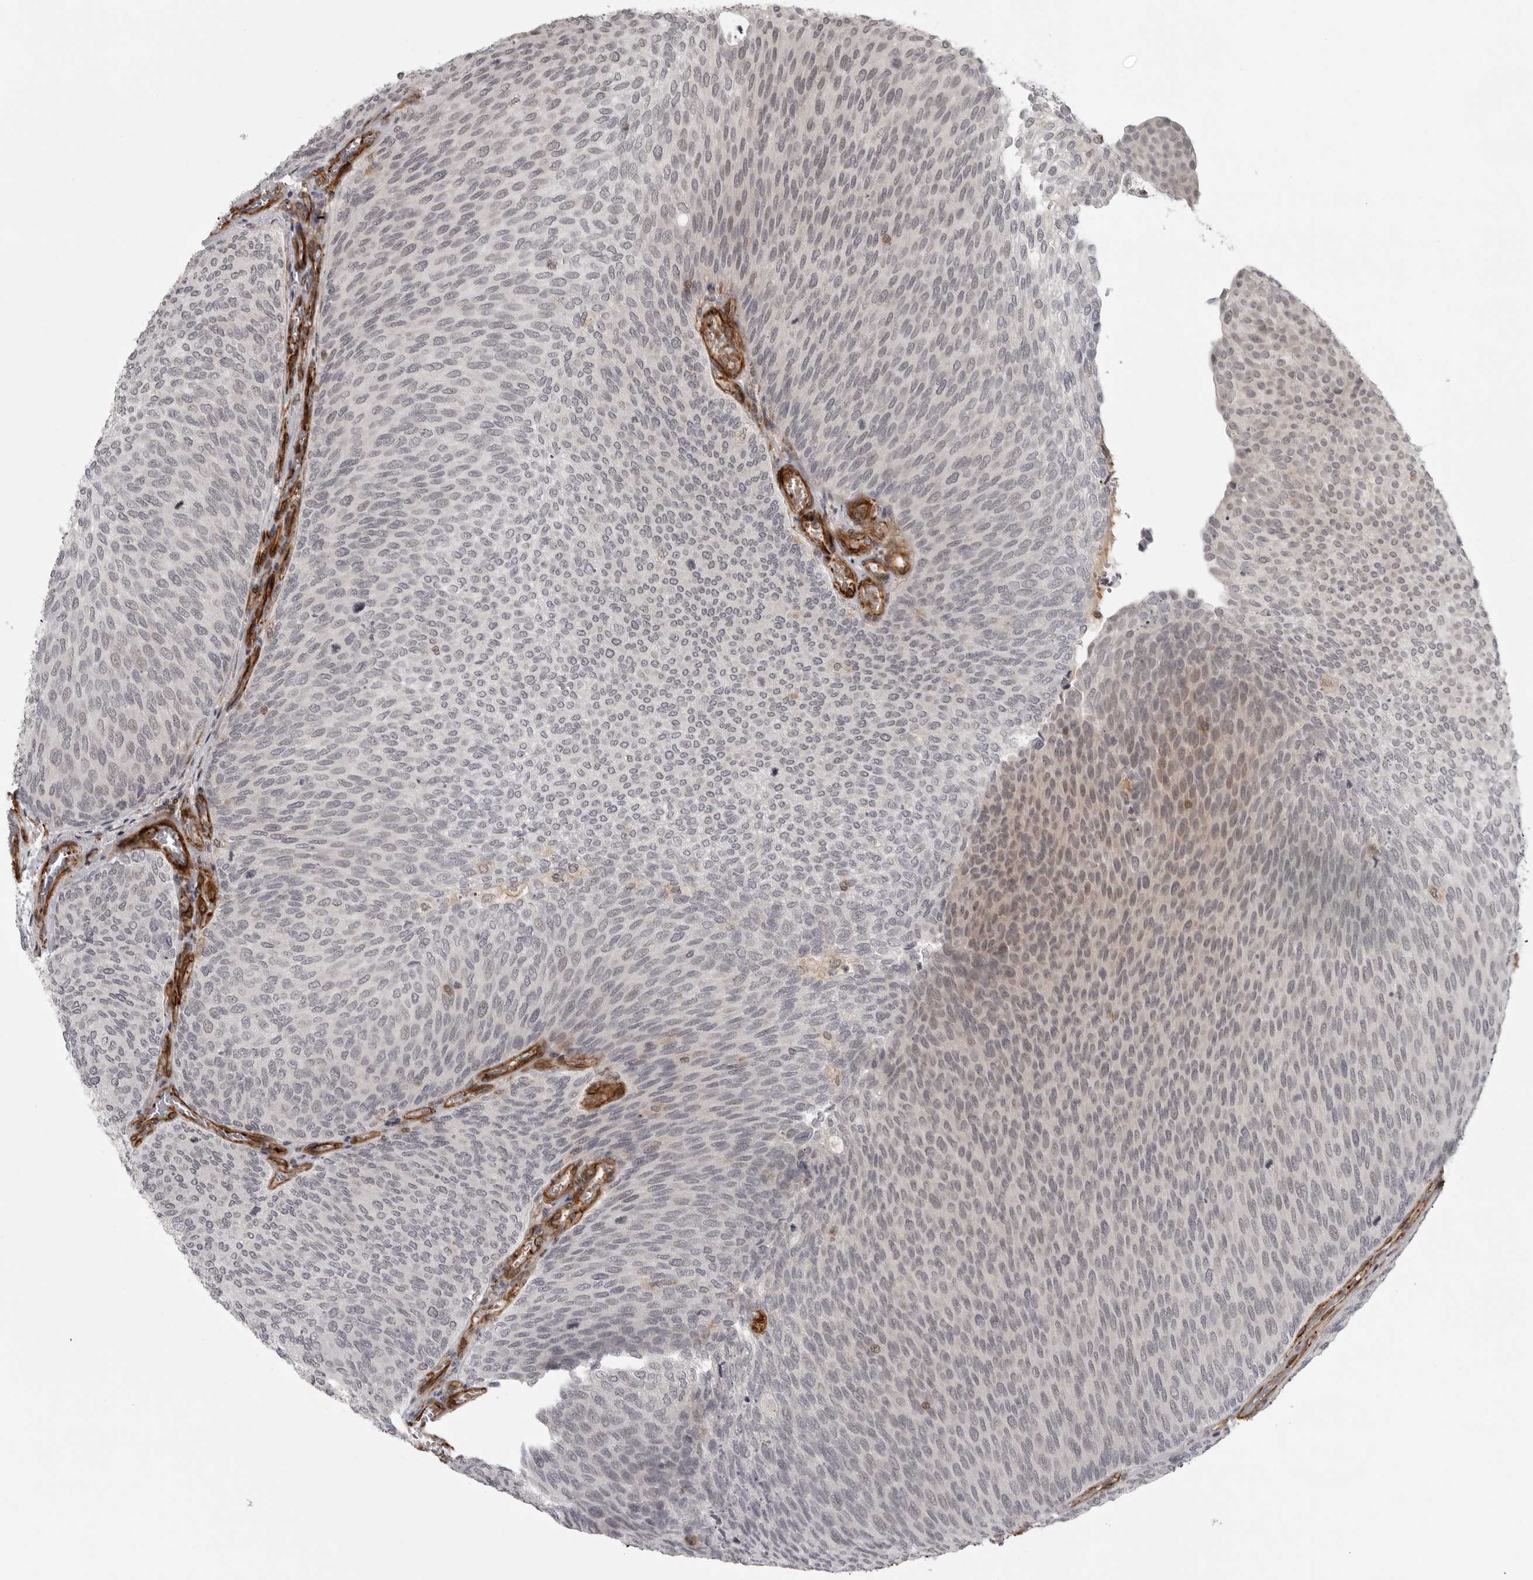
{"staining": {"intensity": "weak", "quantity": "<25%", "location": "nuclear"}, "tissue": "urothelial cancer", "cell_type": "Tumor cells", "image_type": "cancer", "snomed": [{"axis": "morphology", "description": "Urothelial carcinoma, Low grade"}, {"axis": "topography", "description": "Urinary bladder"}], "caption": "Immunohistochemistry (IHC) of human urothelial cancer reveals no expression in tumor cells.", "gene": "TUT4", "patient": {"sex": "female", "age": 79}}